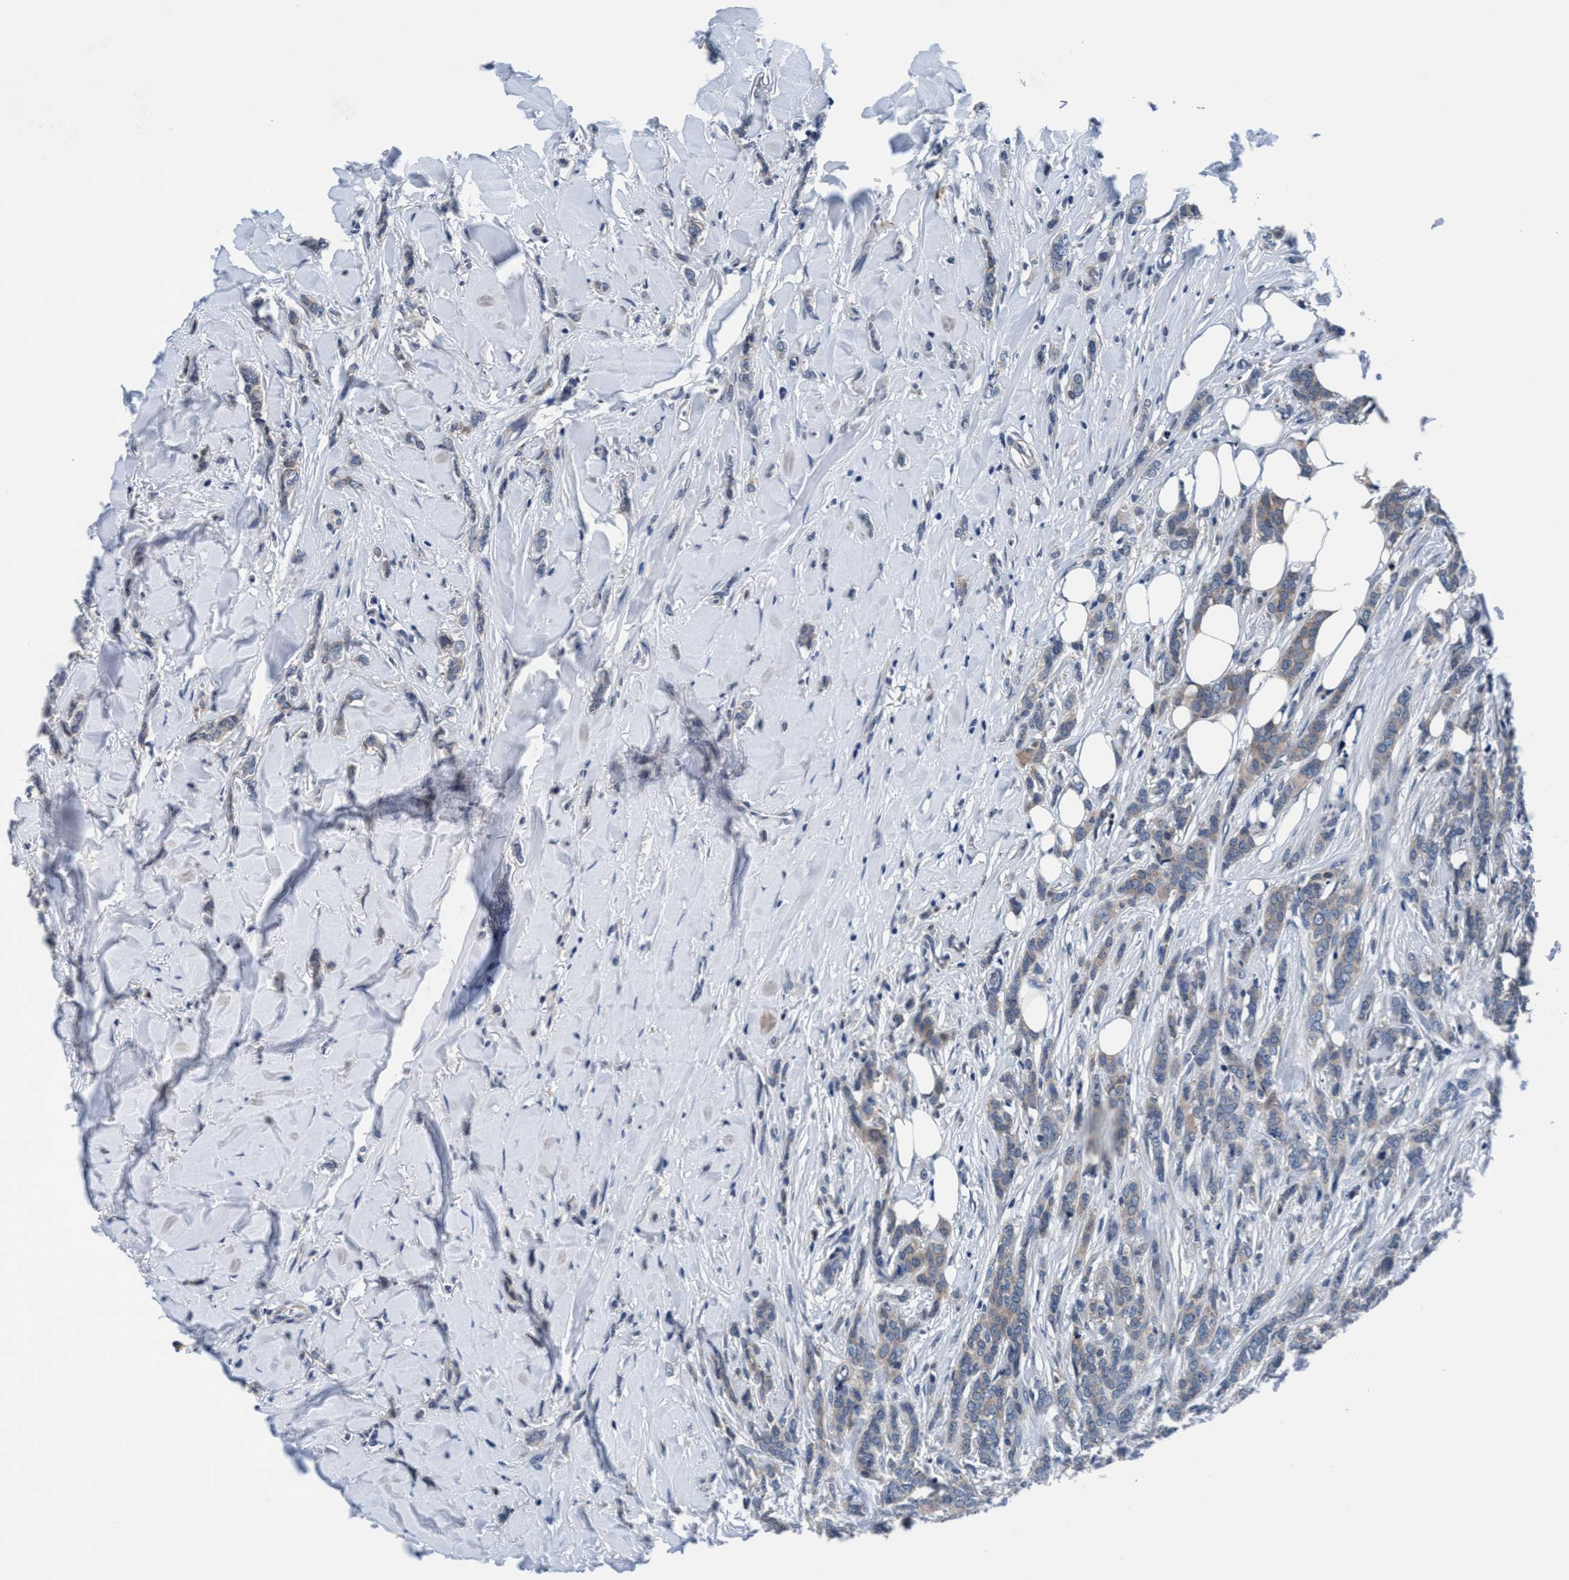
{"staining": {"intensity": "weak", "quantity": ">75%", "location": "cytoplasmic/membranous"}, "tissue": "breast cancer", "cell_type": "Tumor cells", "image_type": "cancer", "snomed": [{"axis": "morphology", "description": "Lobular carcinoma"}, {"axis": "topography", "description": "Skin"}, {"axis": "topography", "description": "Breast"}], "caption": "Protein staining by immunohistochemistry reveals weak cytoplasmic/membranous positivity in about >75% of tumor cells in breast cancer.", "gene": "TMEM94", "patient": {"sex": "female", "age": 46}}